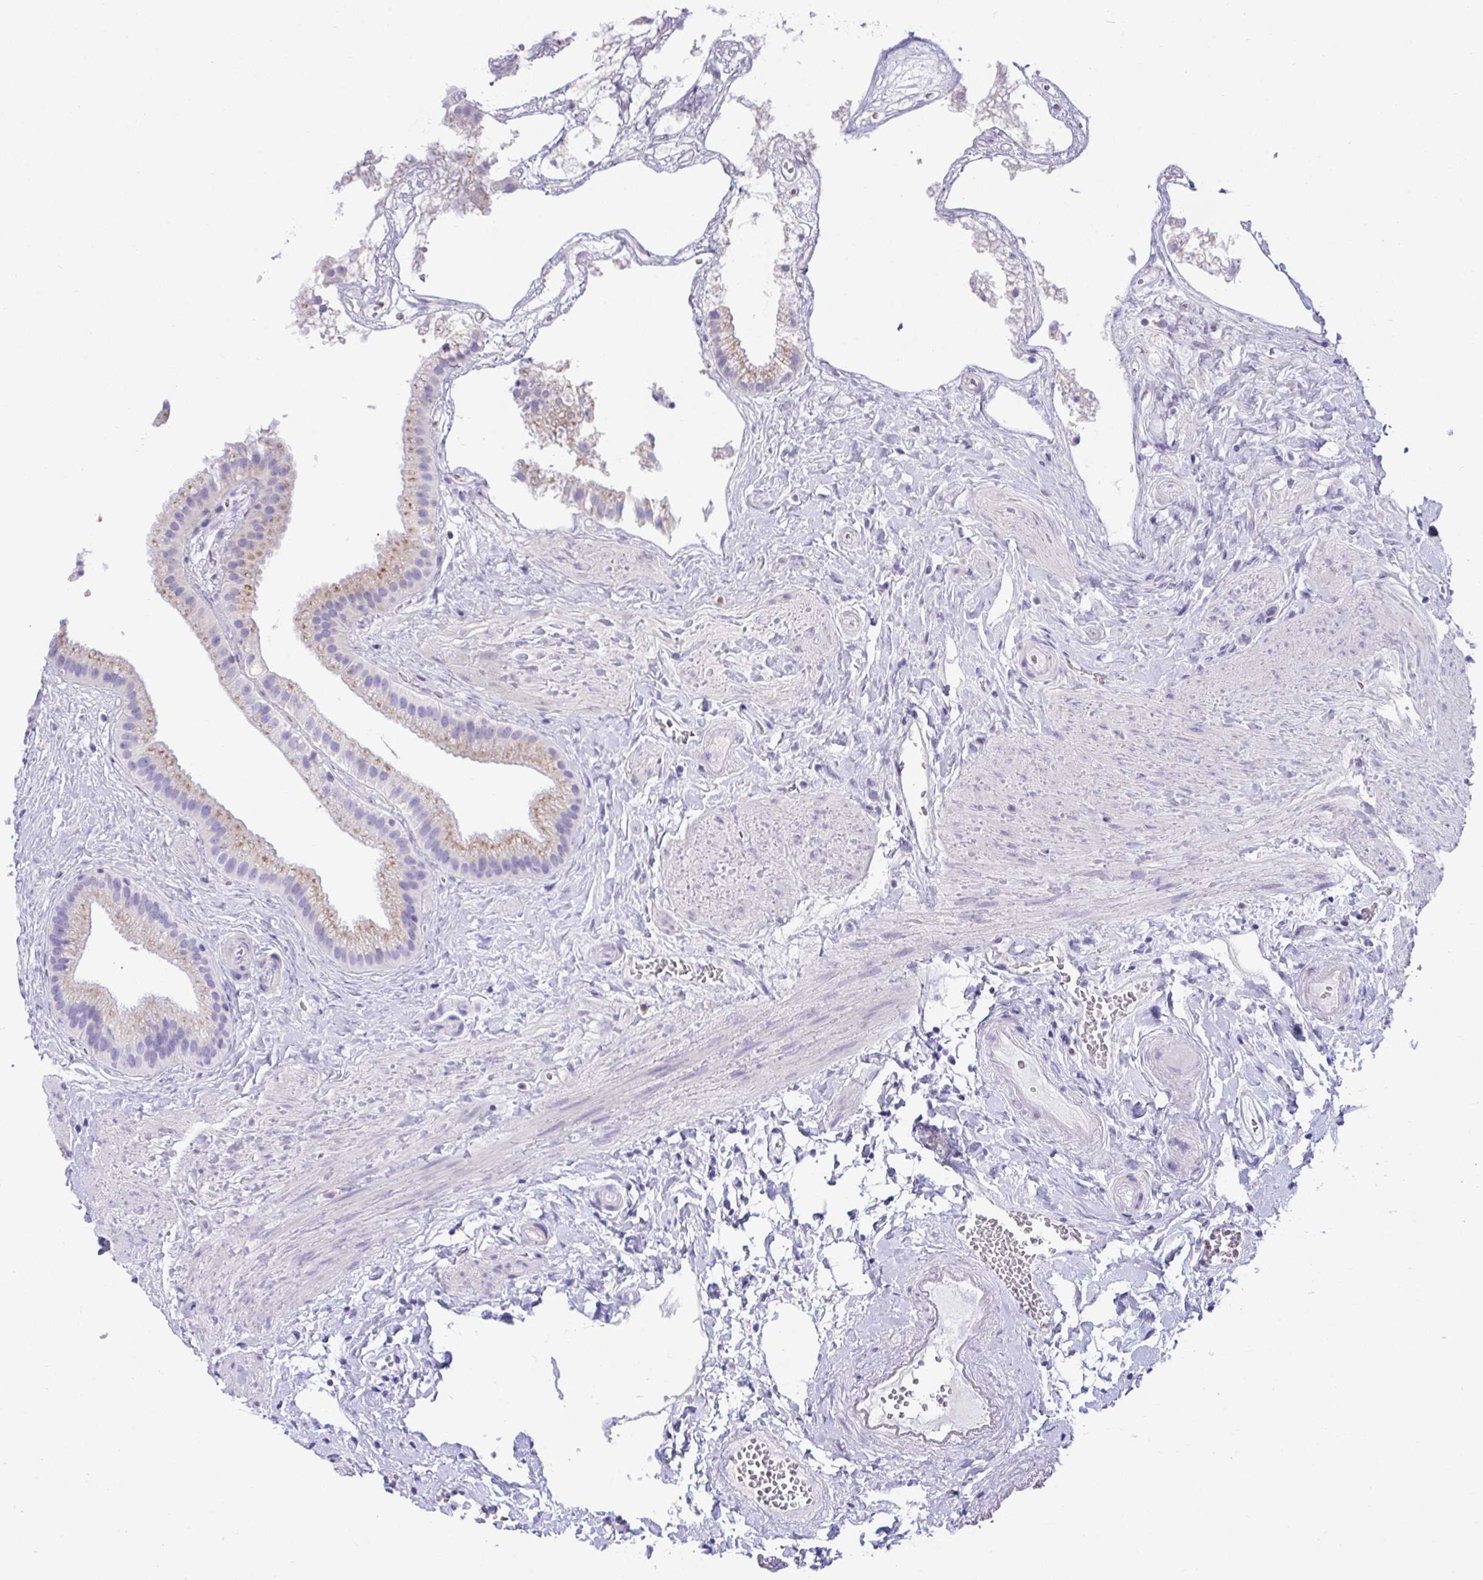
{"staining": {"intensity": "moderate", "quantity": "<25%", "location": "cytoplasmic/membranous"}, "tissue": "gallbladder", "cell_type": "Glandular cells", "image_type": "normal", "snomed": [{"axis": "morphology", "description": "Normal tissue, NOS"}, {"axis": "topography", "description": "Gallbladder"}], "caption": "There is low levels of moderate cytoplasmic/membranous expression in glandular cells of normal gallbladder, as demonstrated by immunohistochemical staining (brown color).", "gene": "TMEM106B", "patient": {"sex": "female", "age": 63}}